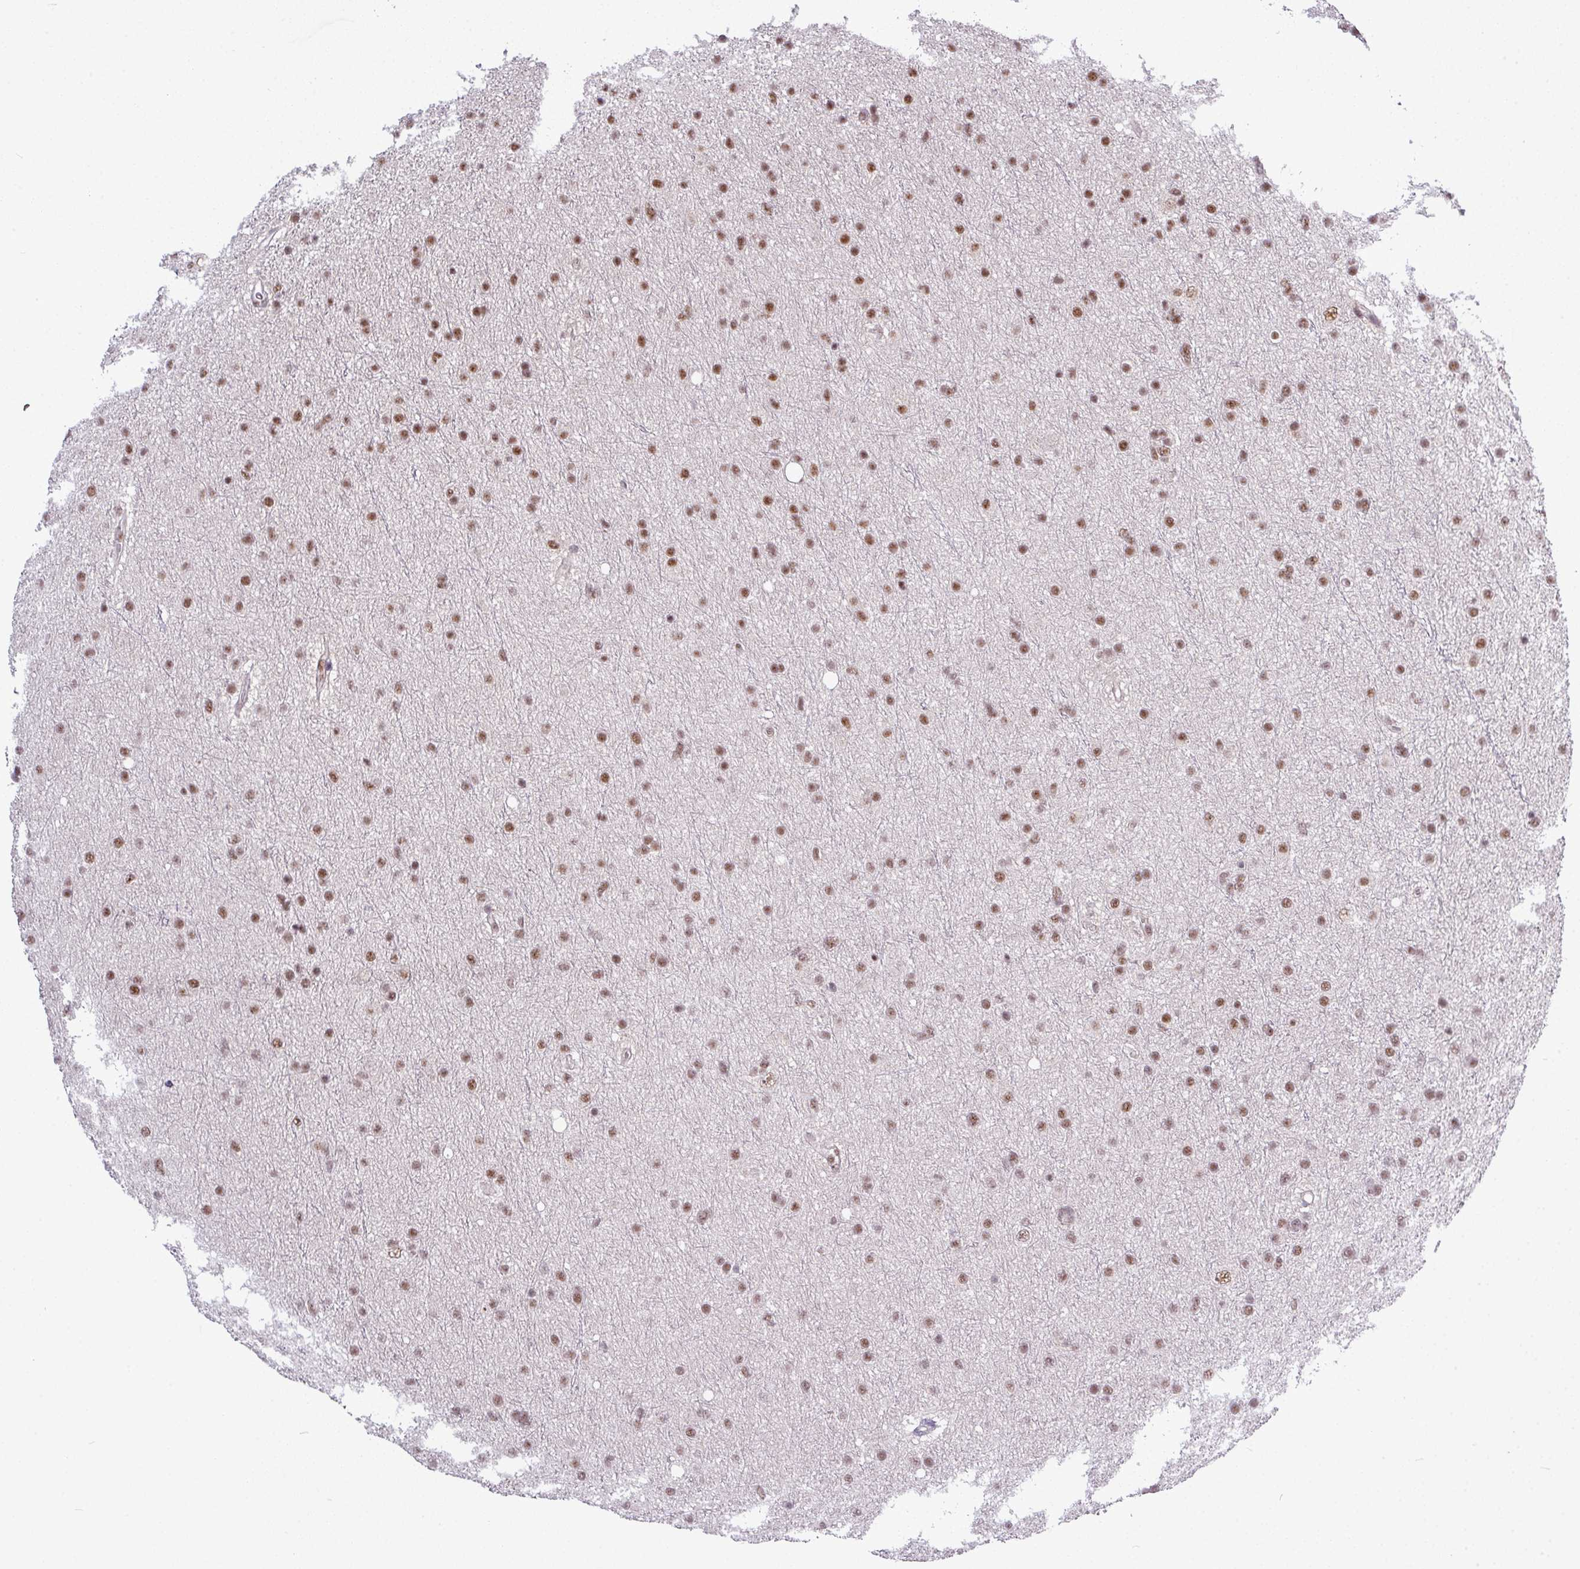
{"staining": {"intensity": "moderate", "quantity": ">75%", "location": "nuclear"}, "tissue": "glioma", "cell_type": "Tumor cells", "image_type": "cancer", "snomed": [{"axis": "morphology", "description": "Glioma, malignant, Low grade"}, {"axis": "topography", "description": "Cerebral cortex"}], "caption": "Low-grade glioma (malignant) tissue displays moderate nuclear positivity in about >75% of tumor cells", "gene": "ZNF217", "patient": {"sex": "female", "age": 39}}